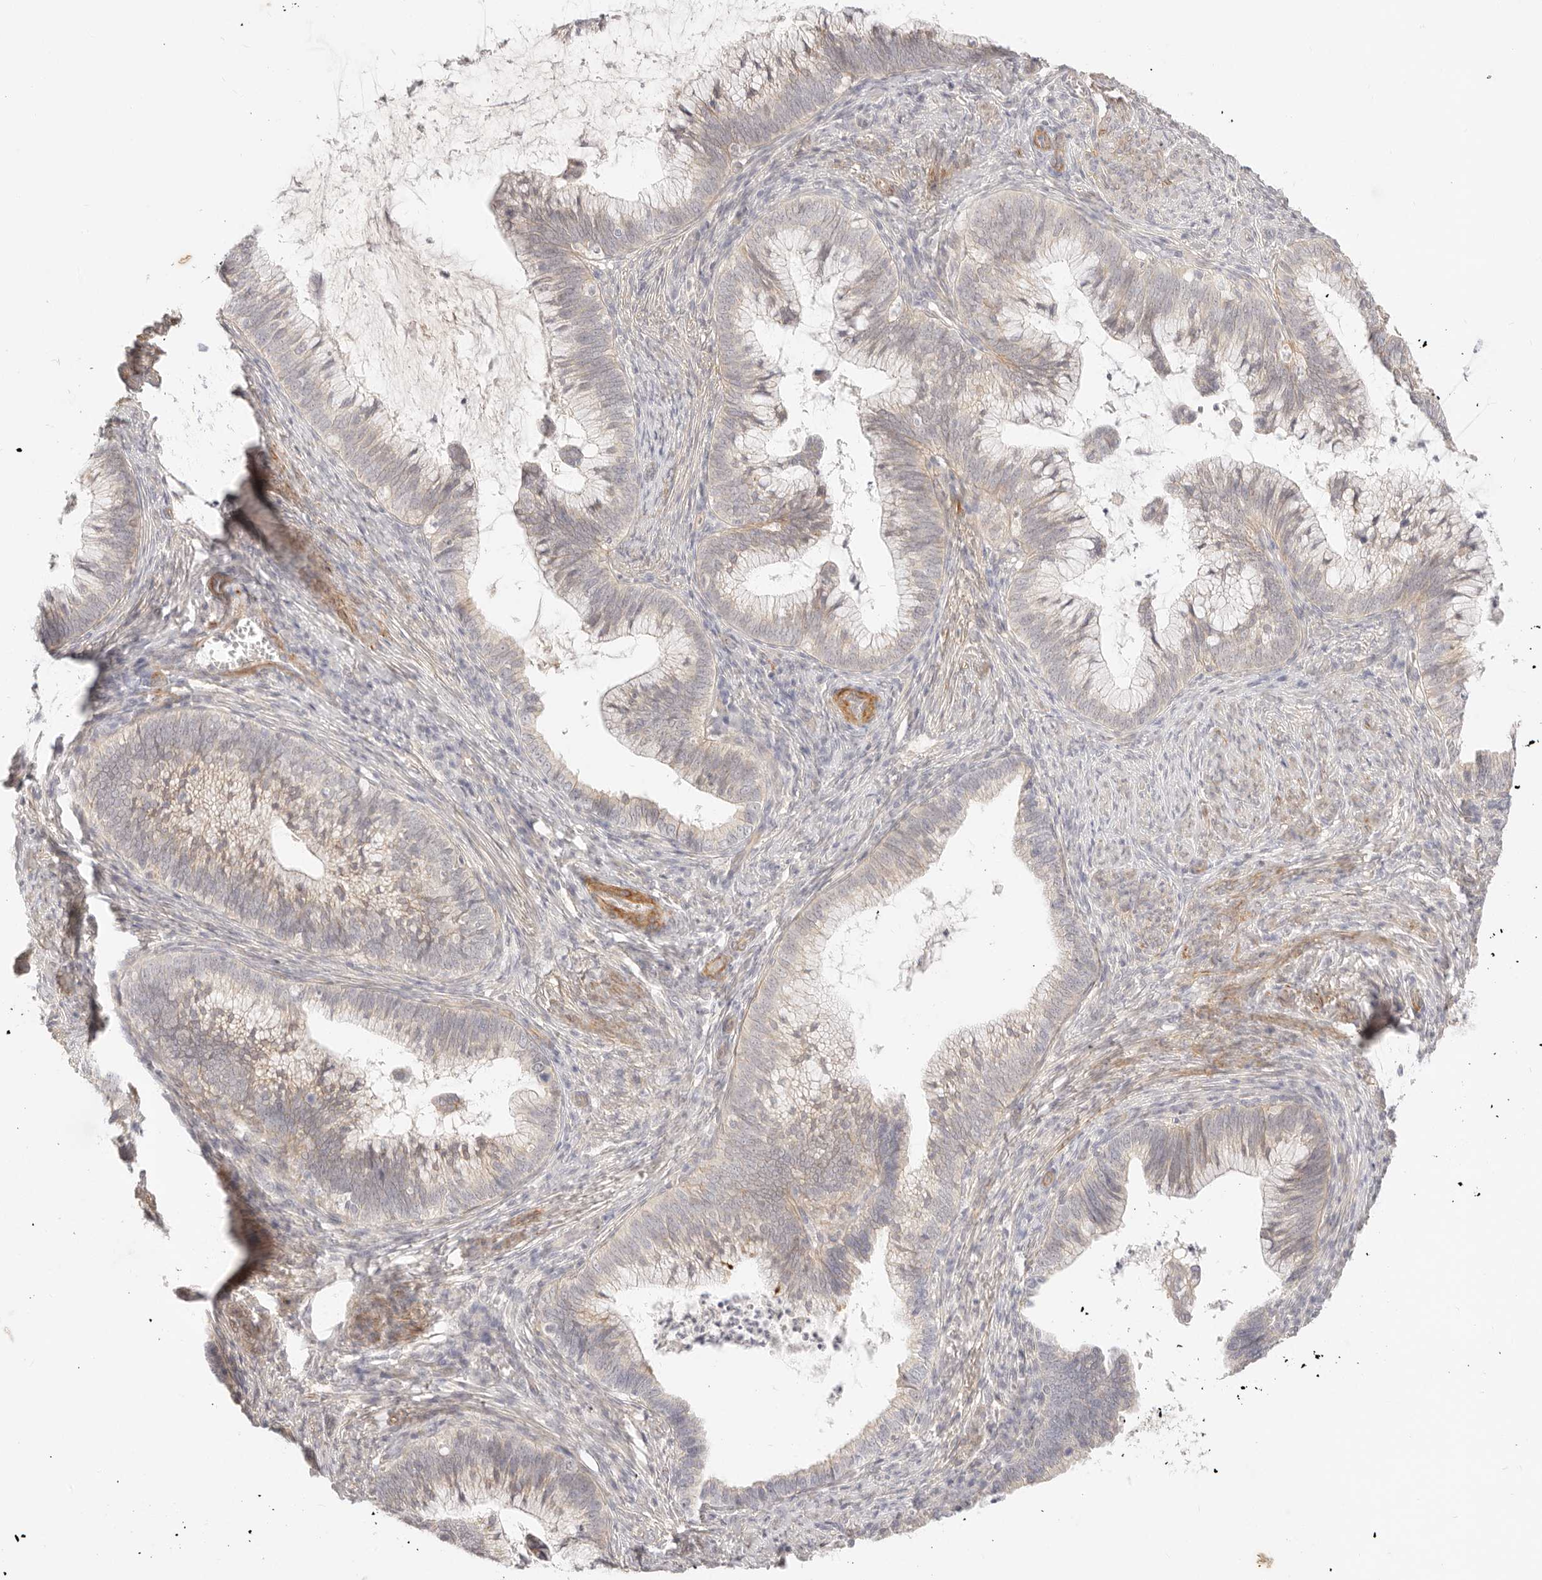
{"staining": {"intensity": "weak", "quantity": "<25%", "location": "cytoplasmic/membranous"}, "tissue": "cervical cancer", "cell_type": "Tumor cells", "image_type": "cancer", "snomed": [{"axis": "morphology", "description": "Adenocarcinoma, NOS"}, {"axis": "topography", "description": "Cervix"}], "caption": "Cervical cancer (adenocarcinoma) stained for a protein using immunohistochemistry displays no staining tumor cells.", "gene": "UBXN10", "patient": {"sex": "female", "age": 36}}